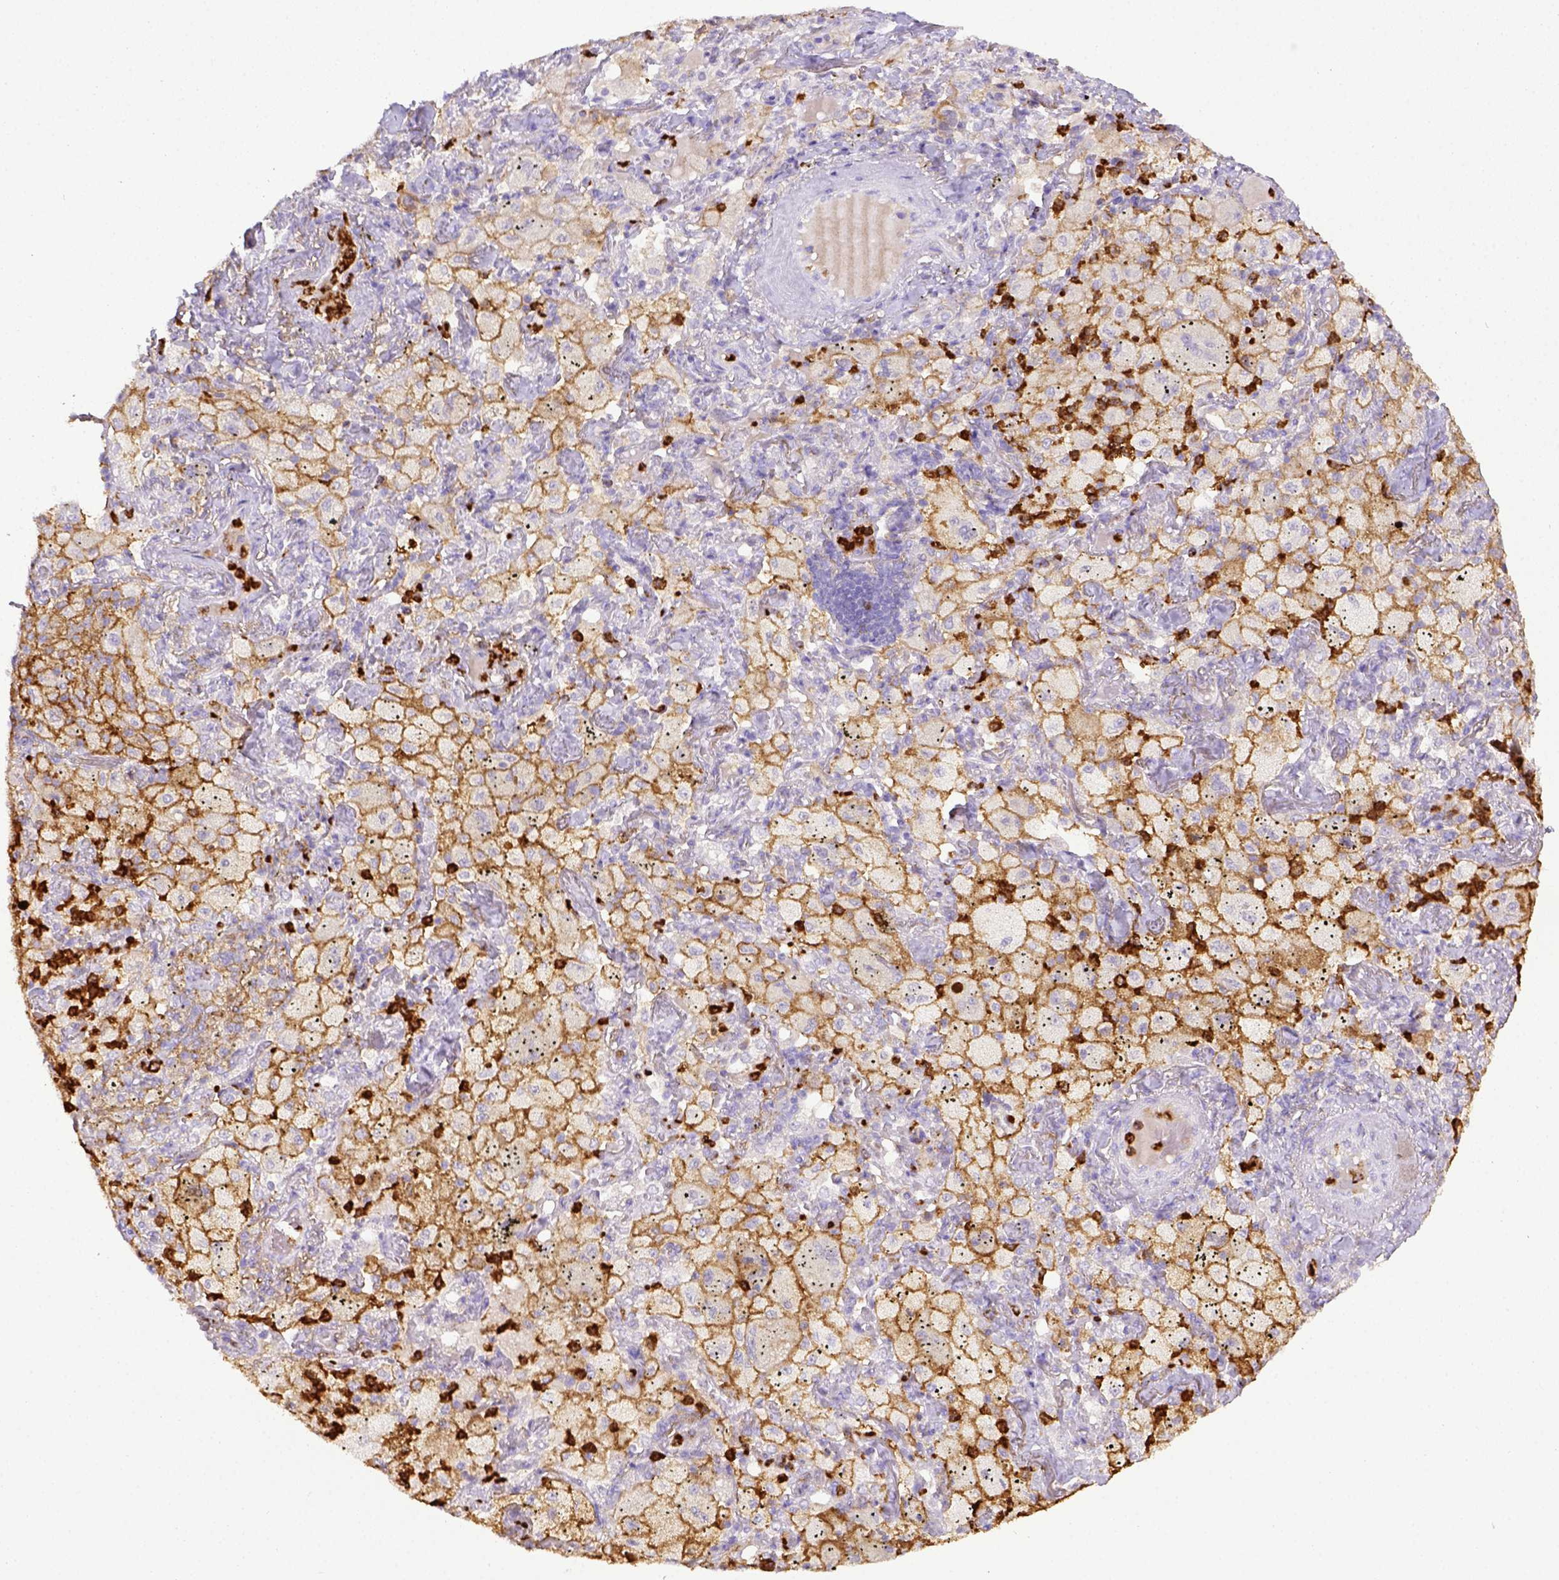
{"staining": {"intensity": "negative", "quantity": "none", "location": "none"}, "tissue": "lung cancer", "cell_type": "Tumor cells", "image_type": "cancer", "snomed": [{"axis": "morphology", "description": "Adenocarcinoma, NOS"}, {"axis": "topography", "description": "Lung"}], "caption": "IHC photomicrograph of neoplastic tissue: human lung cancer stained with DAB (3,3'-diaminobenzidine) demonstrates no significant protein expression in tumor cells.", "gene": "ITGAM", "patient": {"sex": "female", "age": 73}}